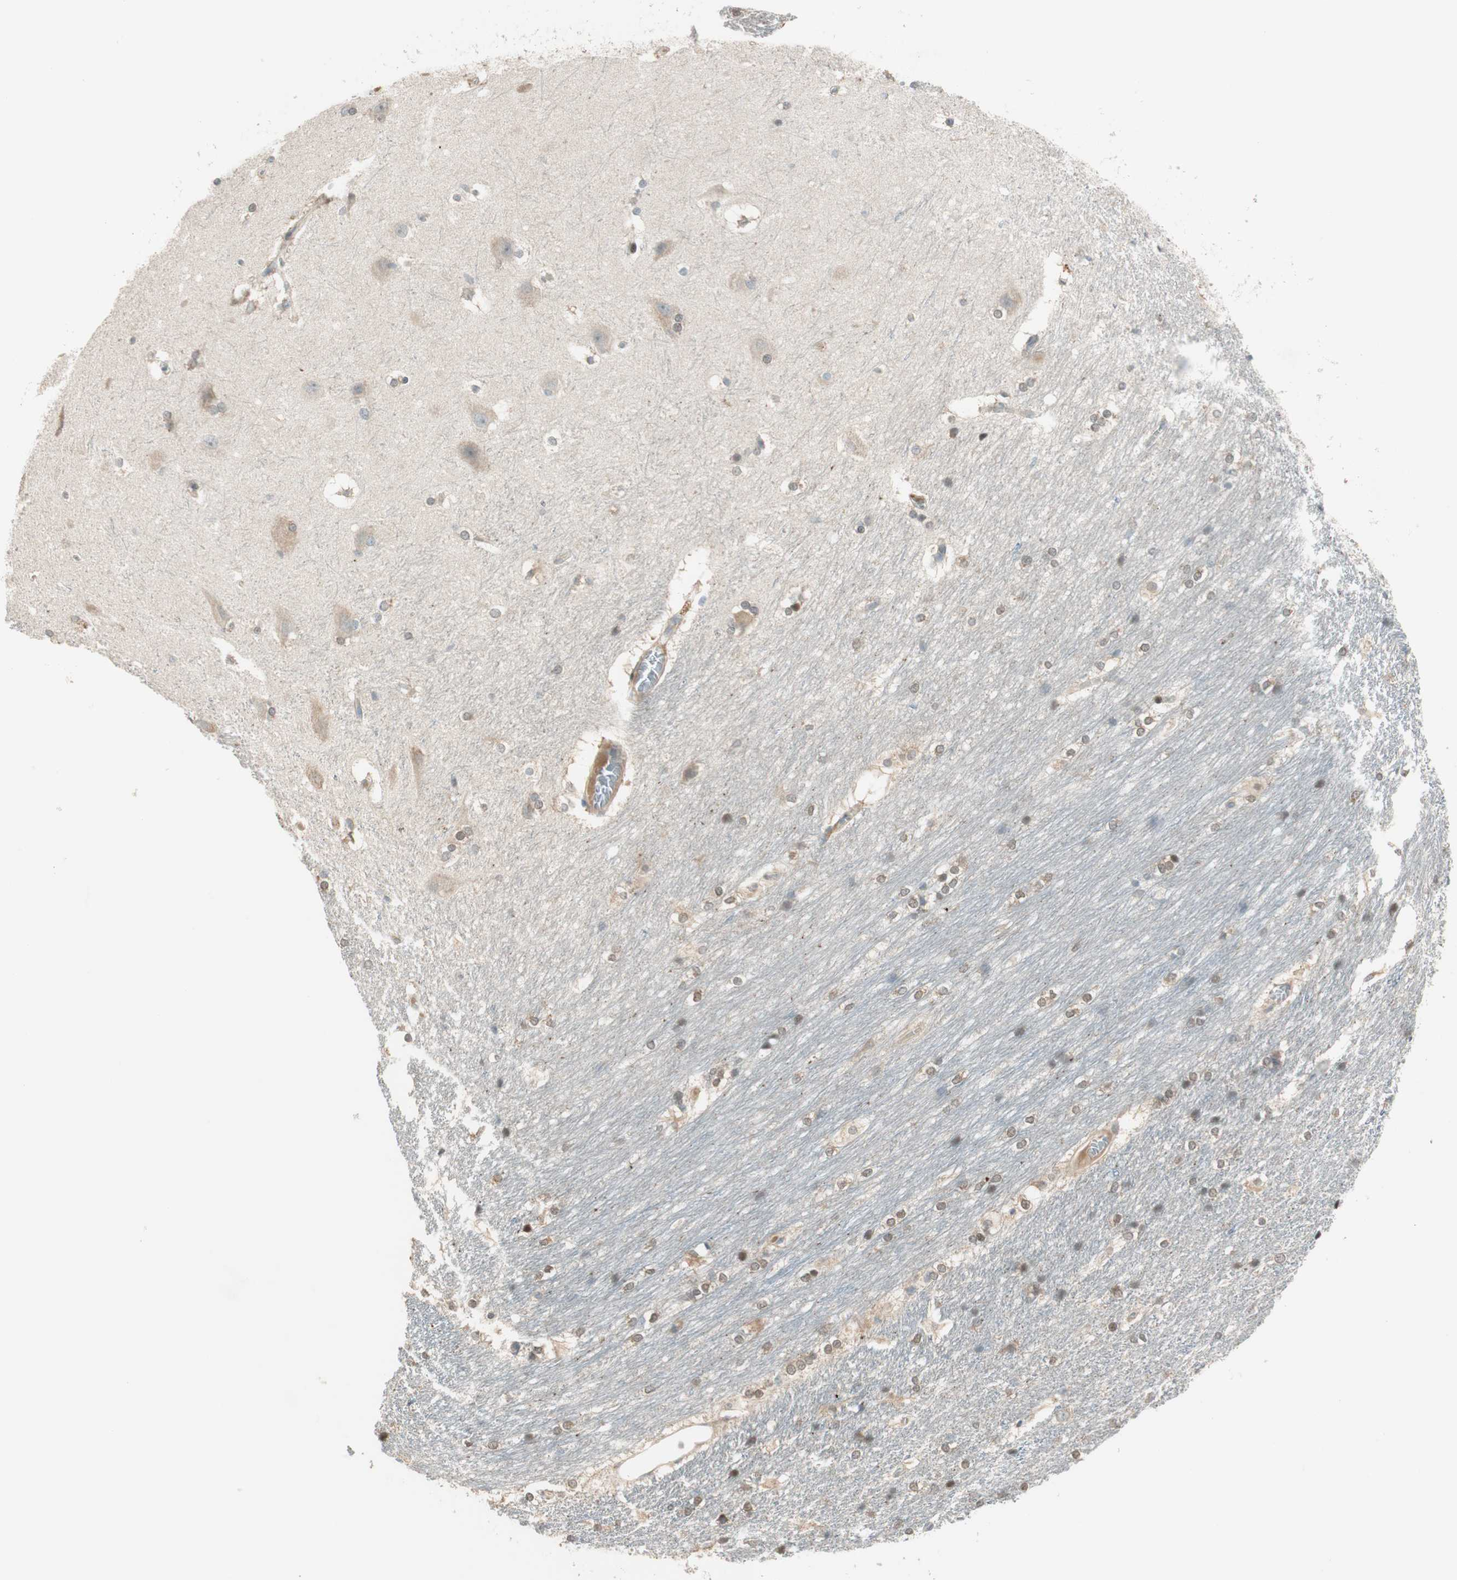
{"staining": {"intensity": "weak", "quantity": ">75%", "location": "nuclear"}, "tissue": "hippocampus", "cell_type": "Glial cells", "image_type": "normal", "snomed": [{"axis": "morphology", "description": "Normal tissue, NOS"}, {"axis": "topography", "description": "Hippocampus"}], "caption": "Approximately >75% of glial cells in normal hippocampus reveal weak nuclear protein staining as visualized by brown immunohistochemical staining.", "gene": "CGRRF1", "patient": {"sex": "female", "age": 19}}